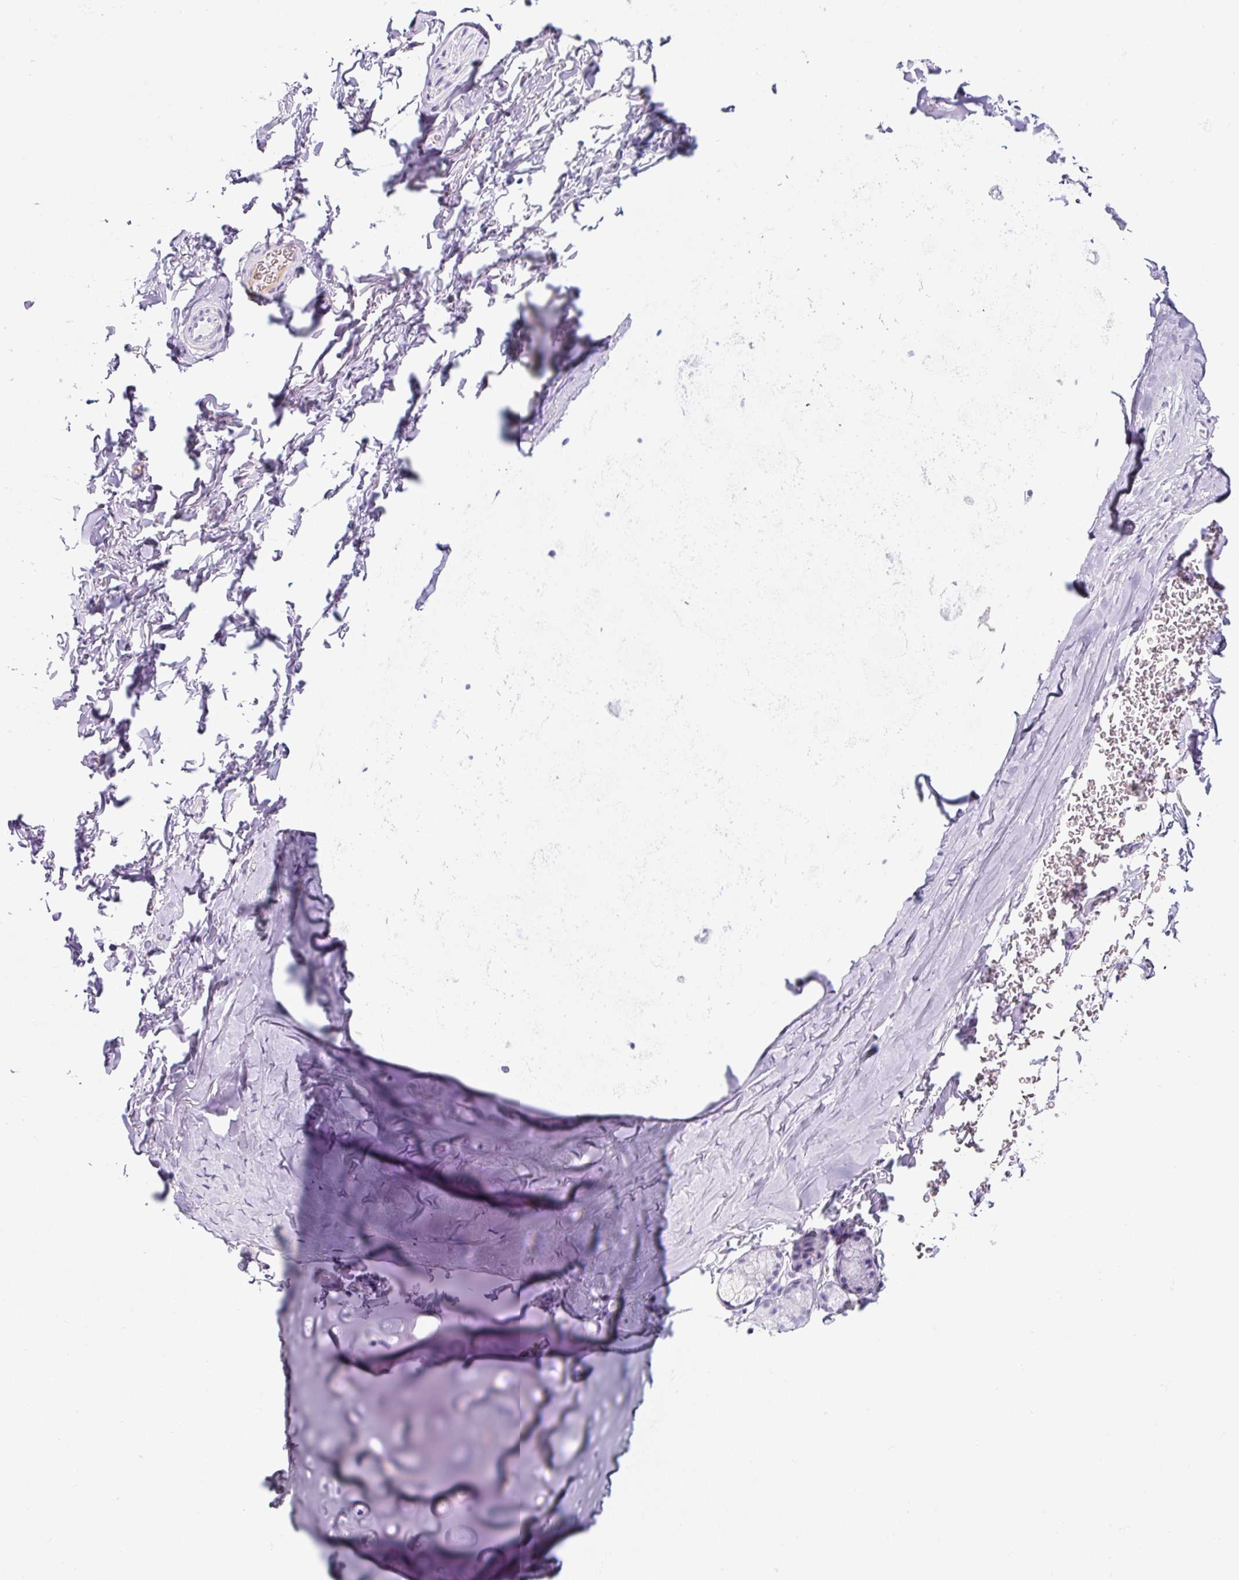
{"staining": {"intensity": "negative", "quantity": "none", "location": "none"}, "tissue": "adipose tissue", "cell_type": "Adipocytes", "image_type": "normal", "snomed": [{"axis": "morphology", "description": "Normal tissue, NOS"}, {"axis": "topography", "description": "Cartilage tissue"}, {"axis": "topography", "description": "Bronchus"}, {"axis": "topography", "description": "Peripheral nerve tissue"}], "caption": "This histopathology image is of normal adipose tissue stained with IHC to label a protein in brown with the nuclei are counter-stained blue. There is no staining in adipocytes. The staining was performed using DAB to visualize the protein expression in brown, while the nuclei were stained in blue with hematoxylin (Magnification: 20x).", "gene": "TMEM200B", "patient": {"sex": "male", "age": 67}}